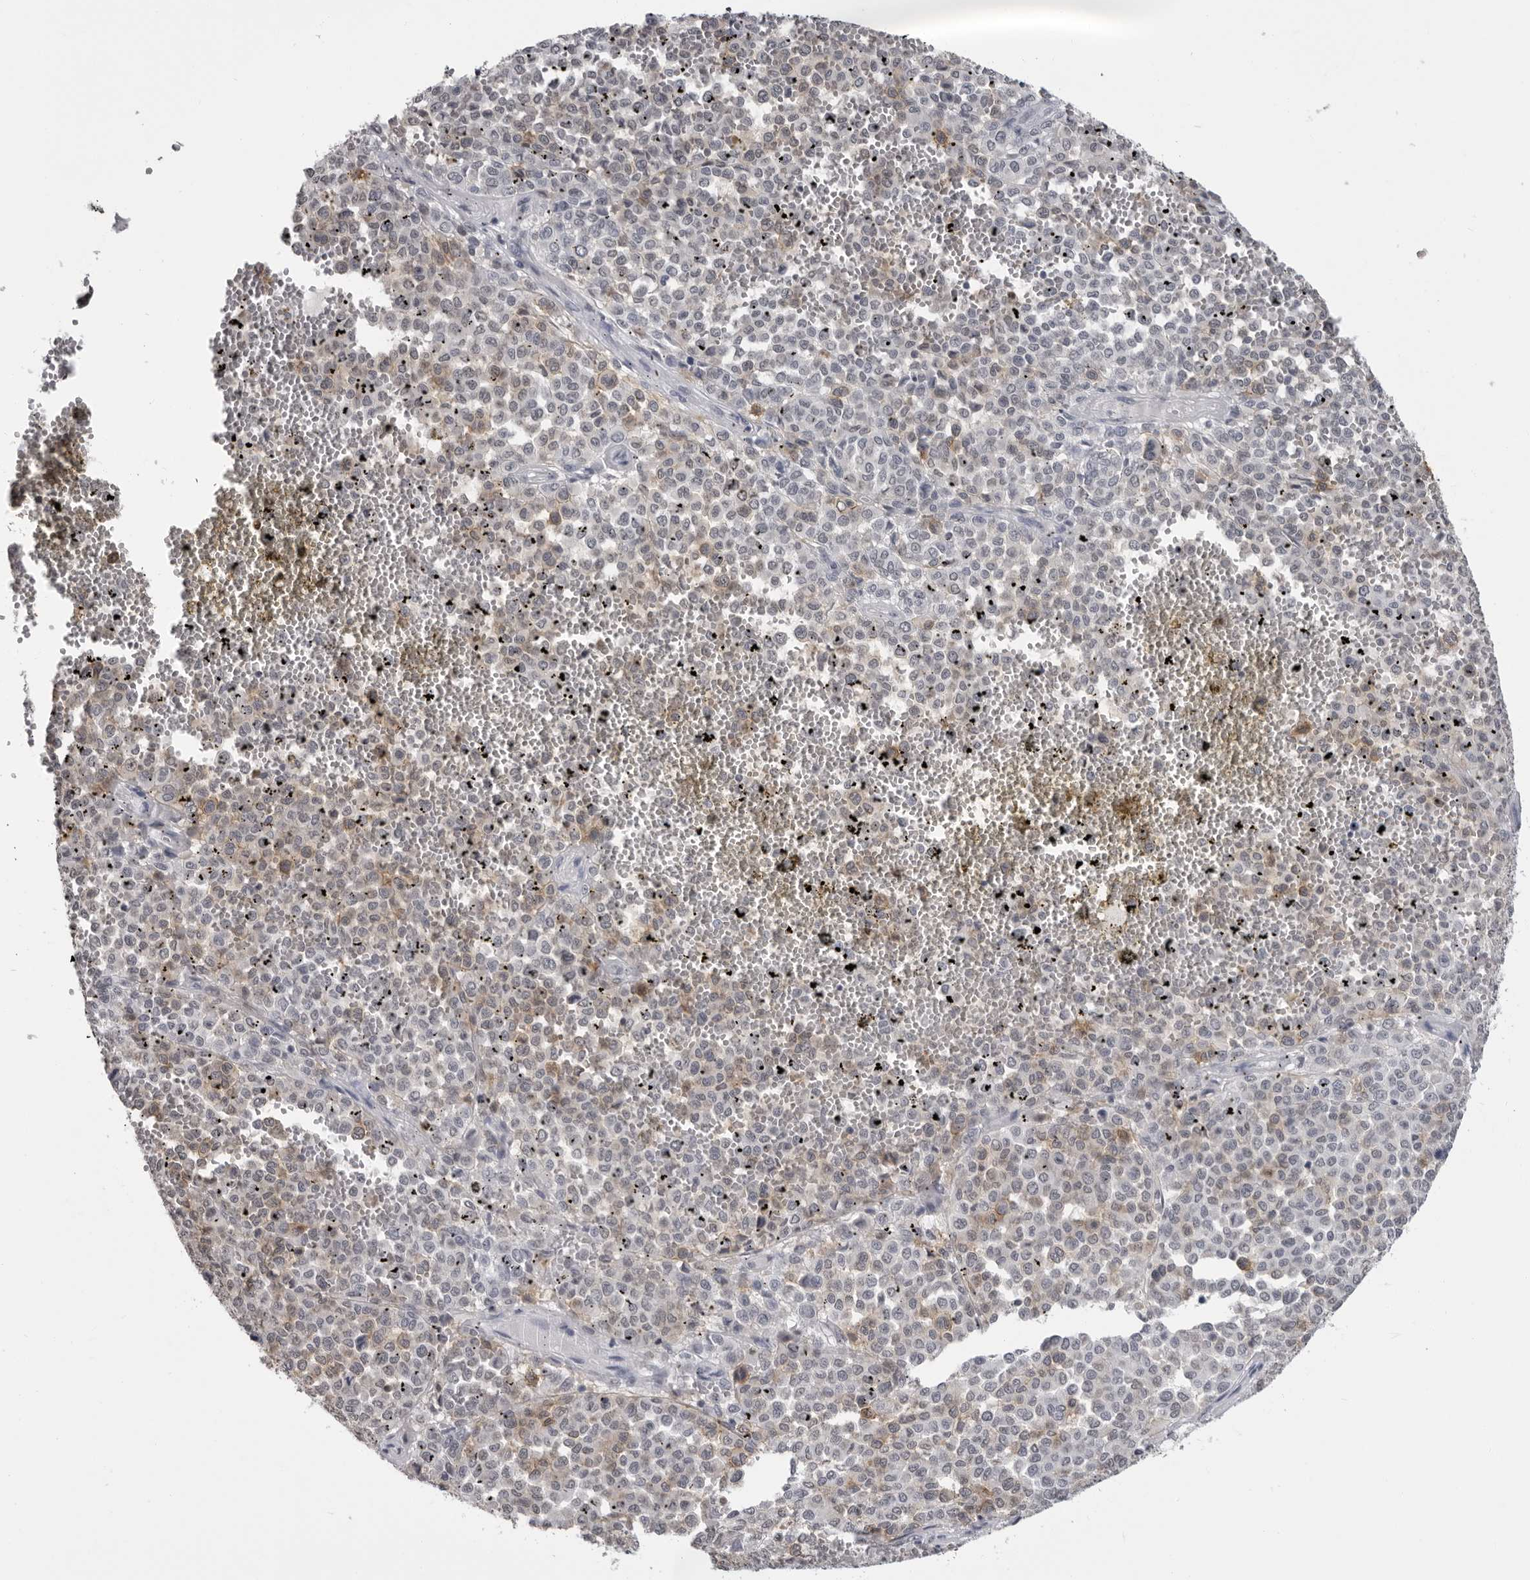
{"staining": {"intensity": "weak", "quantity": "25%-75%", "location": "cytoplasmic/membranous"}, "tissue": "melanoma", "cell_type": "Tumor cells", "image_type": "cancer", "snomed": [{"axis": "morphology", "description": "Malignant melanoma, Metastatic site"}, {"axis": "topography", "description": "Pancreas"}], "caption": "Human malignant melanoma (metastatic site) stained with a protein marker demonstrates weak staining in tumor cells.", "gene": "HEPACAM", "patient": {"sex": "female", "age": 30}}